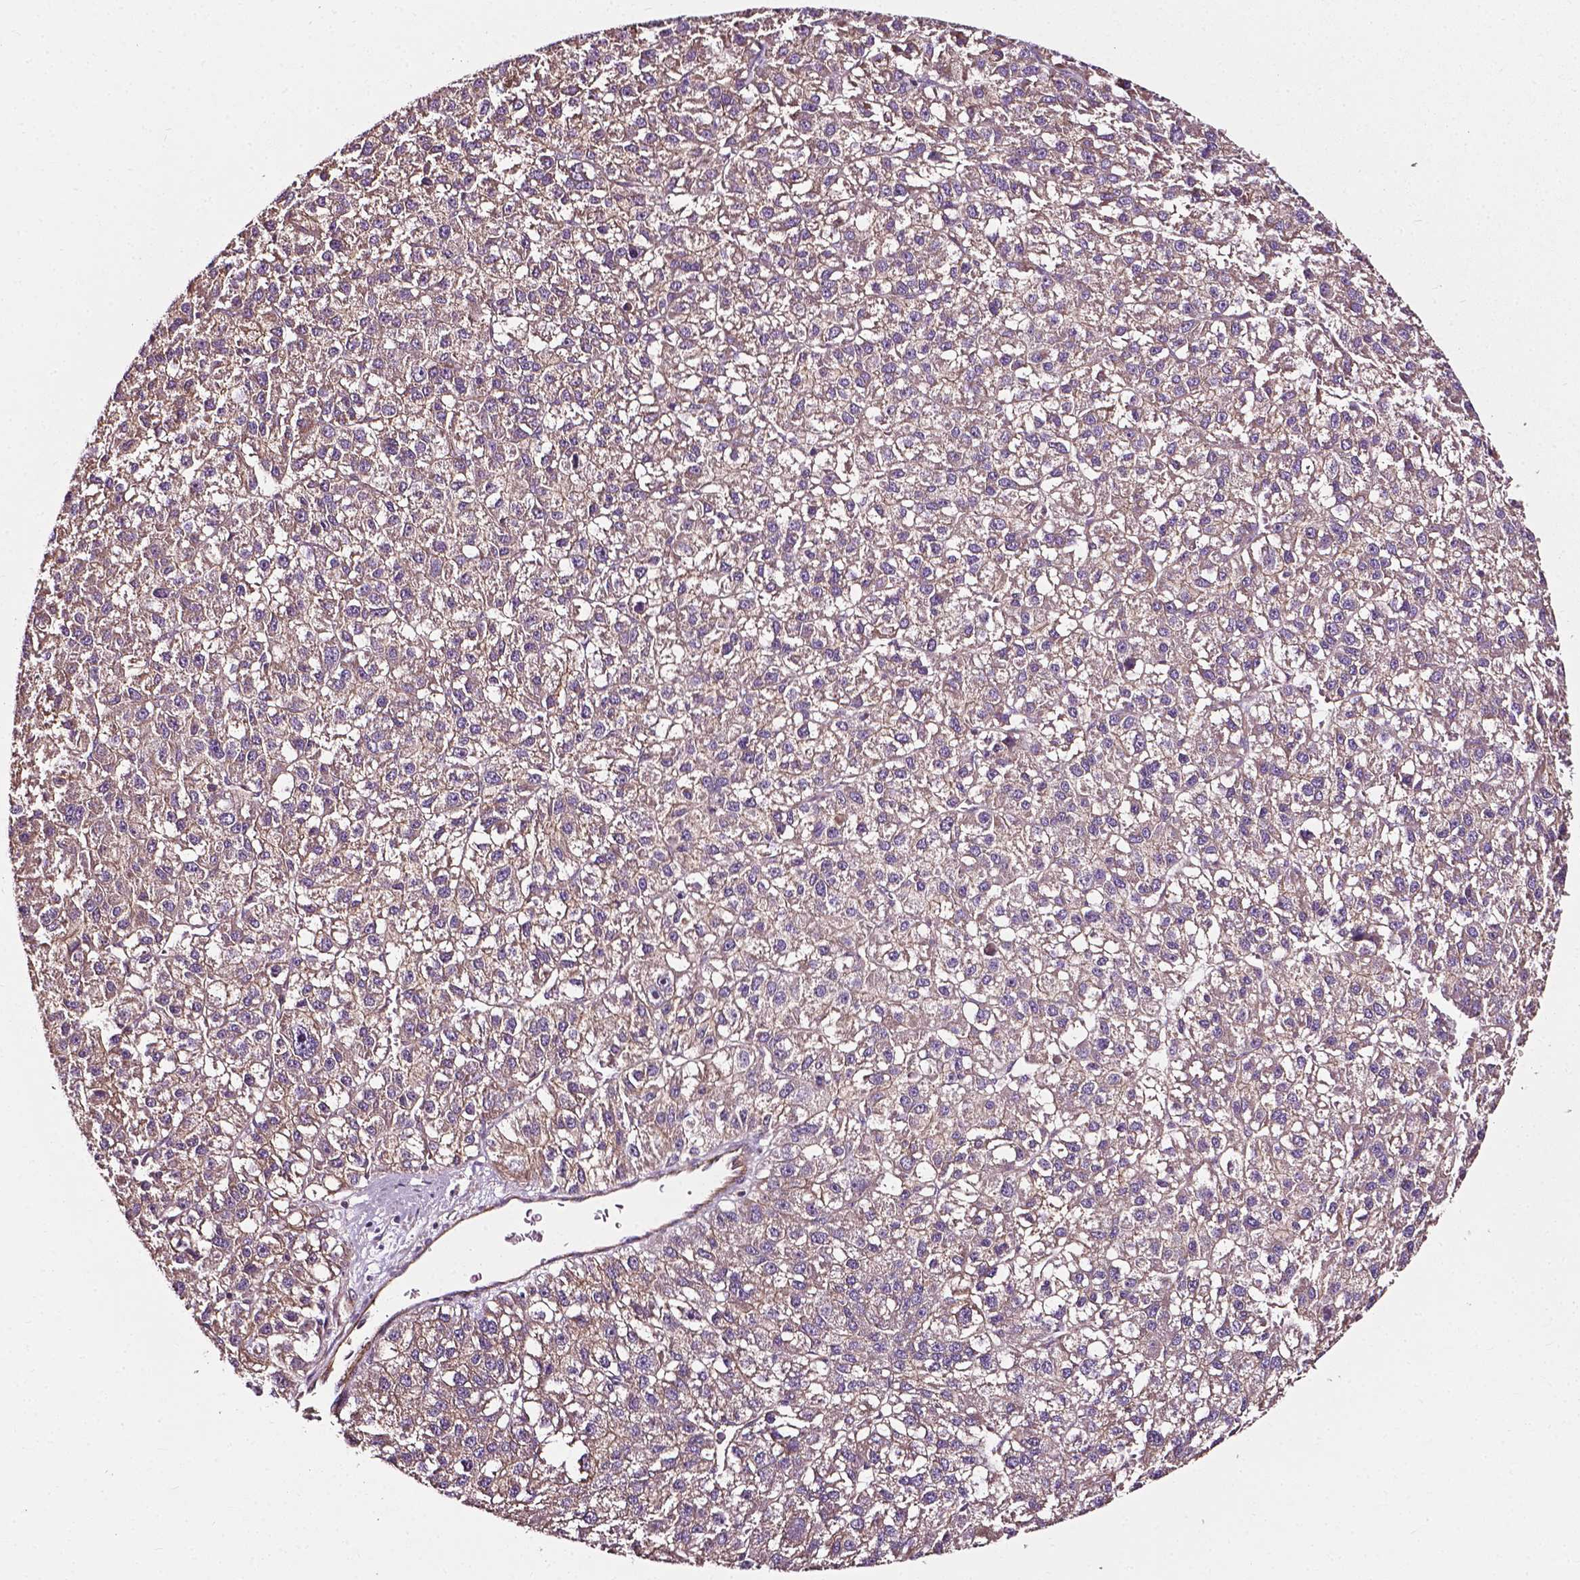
{"staining": {"intensity": "weak", "quantity": "<25%", "location": "cytoplasmic/membranous"}, "tissue": "liver cancer", "cell_type": "Tumor cells", "image_type": "cancer", "snomed": [{"axis": "morphology", "description": "Carcinoma, Hepatocellular, NOS"}, {"axis": "topography", "description": "Liver"}], "caption": "Immunohistochemical staining of hepatocellular carcinoma (liver) displays no significant expression in tumor cells.", "gene": "ATG16L1", "patient": {"sex": "female", "age": 70}}